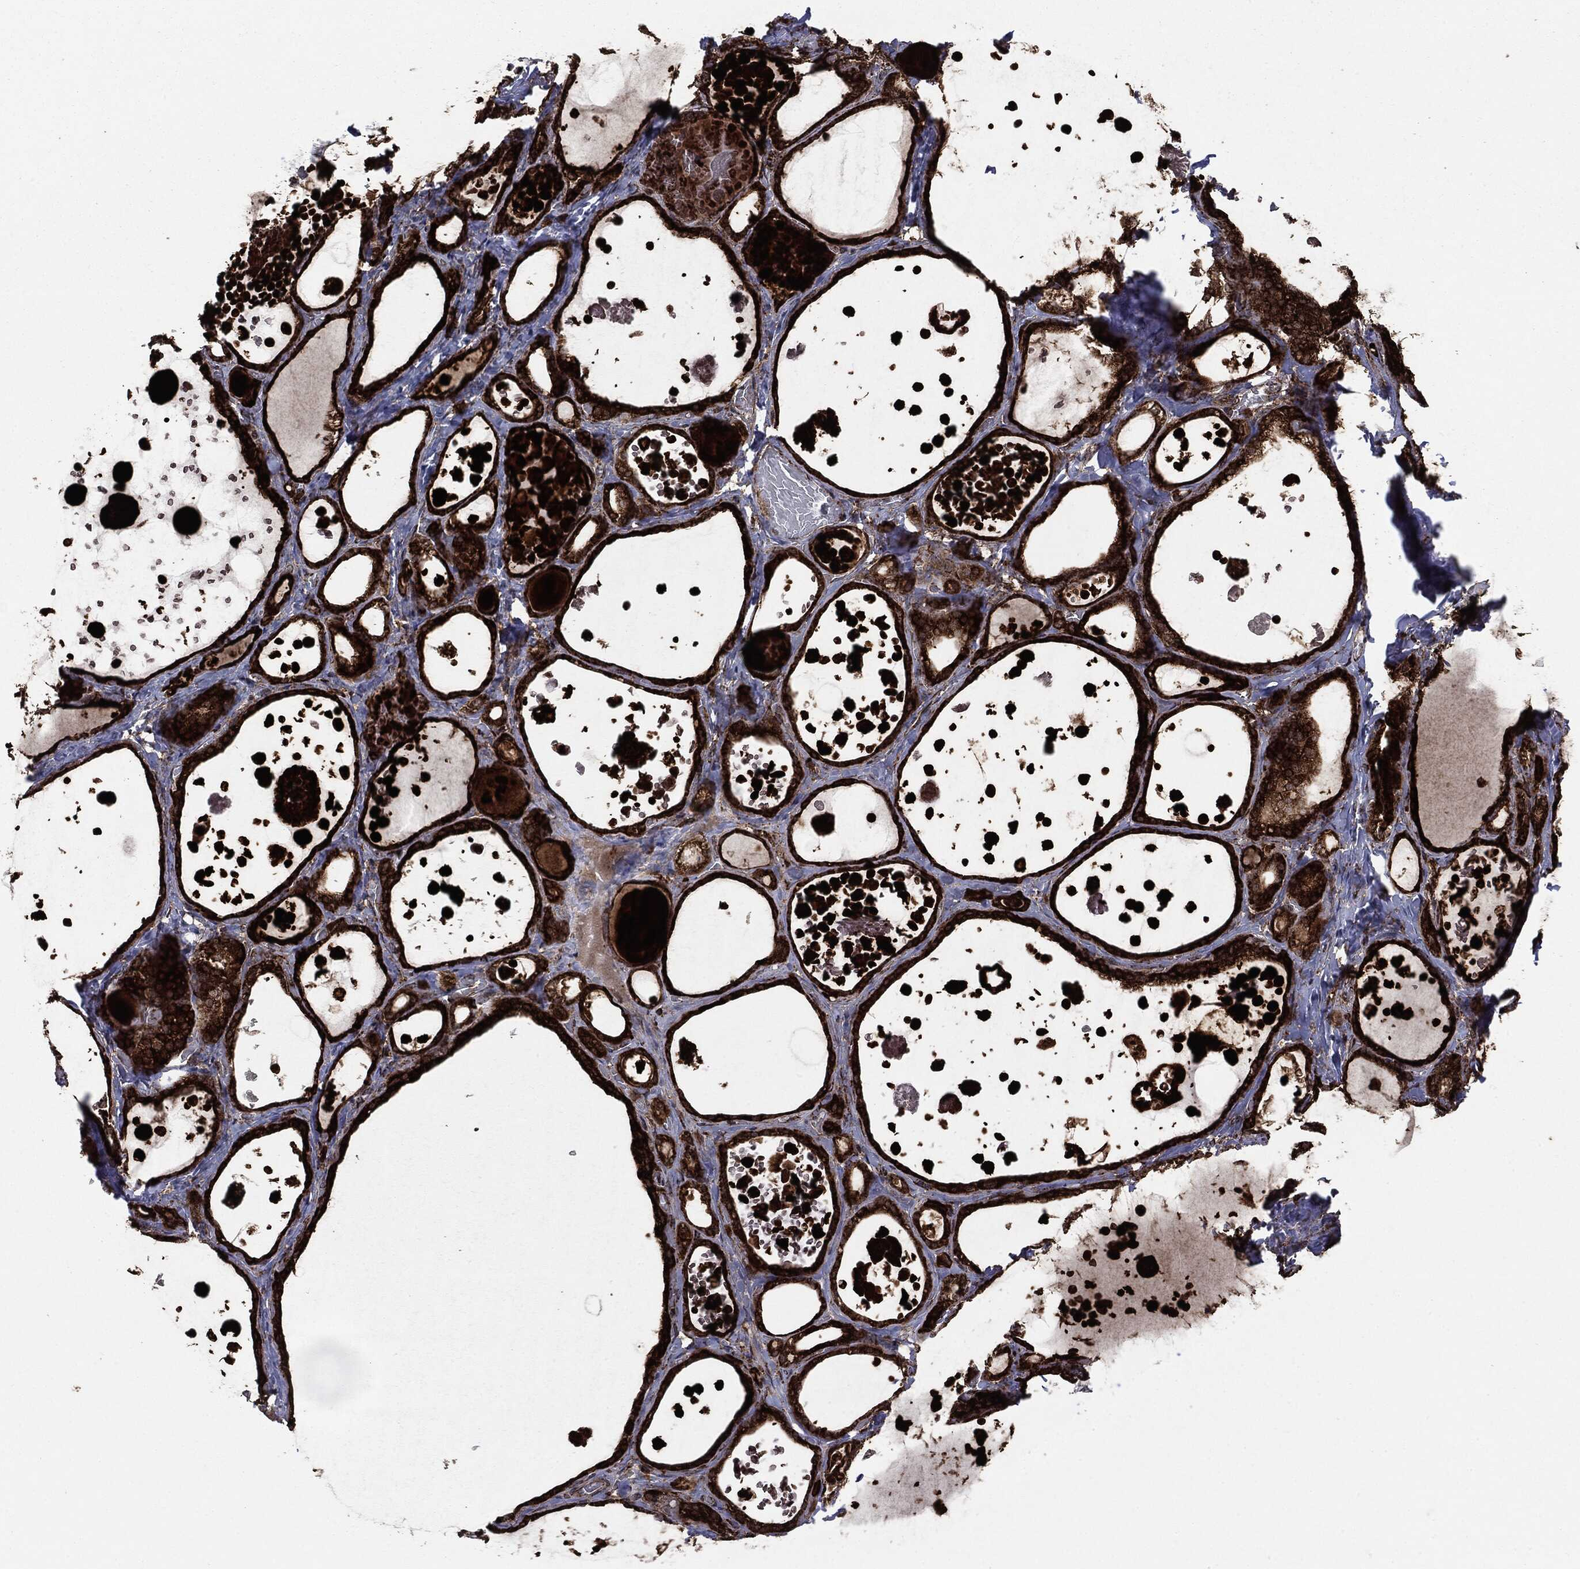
{"staining": {"intensity": "strong", "quantity": ">75%", "location": "cytoplasmic/membranous"}, "tissue": "thyroid gland", "cell_type": "Glandular cells", "image_type": "normal", "snomed": [{"axis": "morphology", "description": "Normal tissue, NOS"}, {"axis": "topography", "description": "Thyroid gland"}], "caption": "This micrograph reveals immunohistochemistry (IHC) staining of normal thyroid gland, with high strong cytoplasmic/membranous staining in approximately >75% of glandular cells.", "gene": "MAP2K1", "patient": {"sex": "female", "age": 56}}